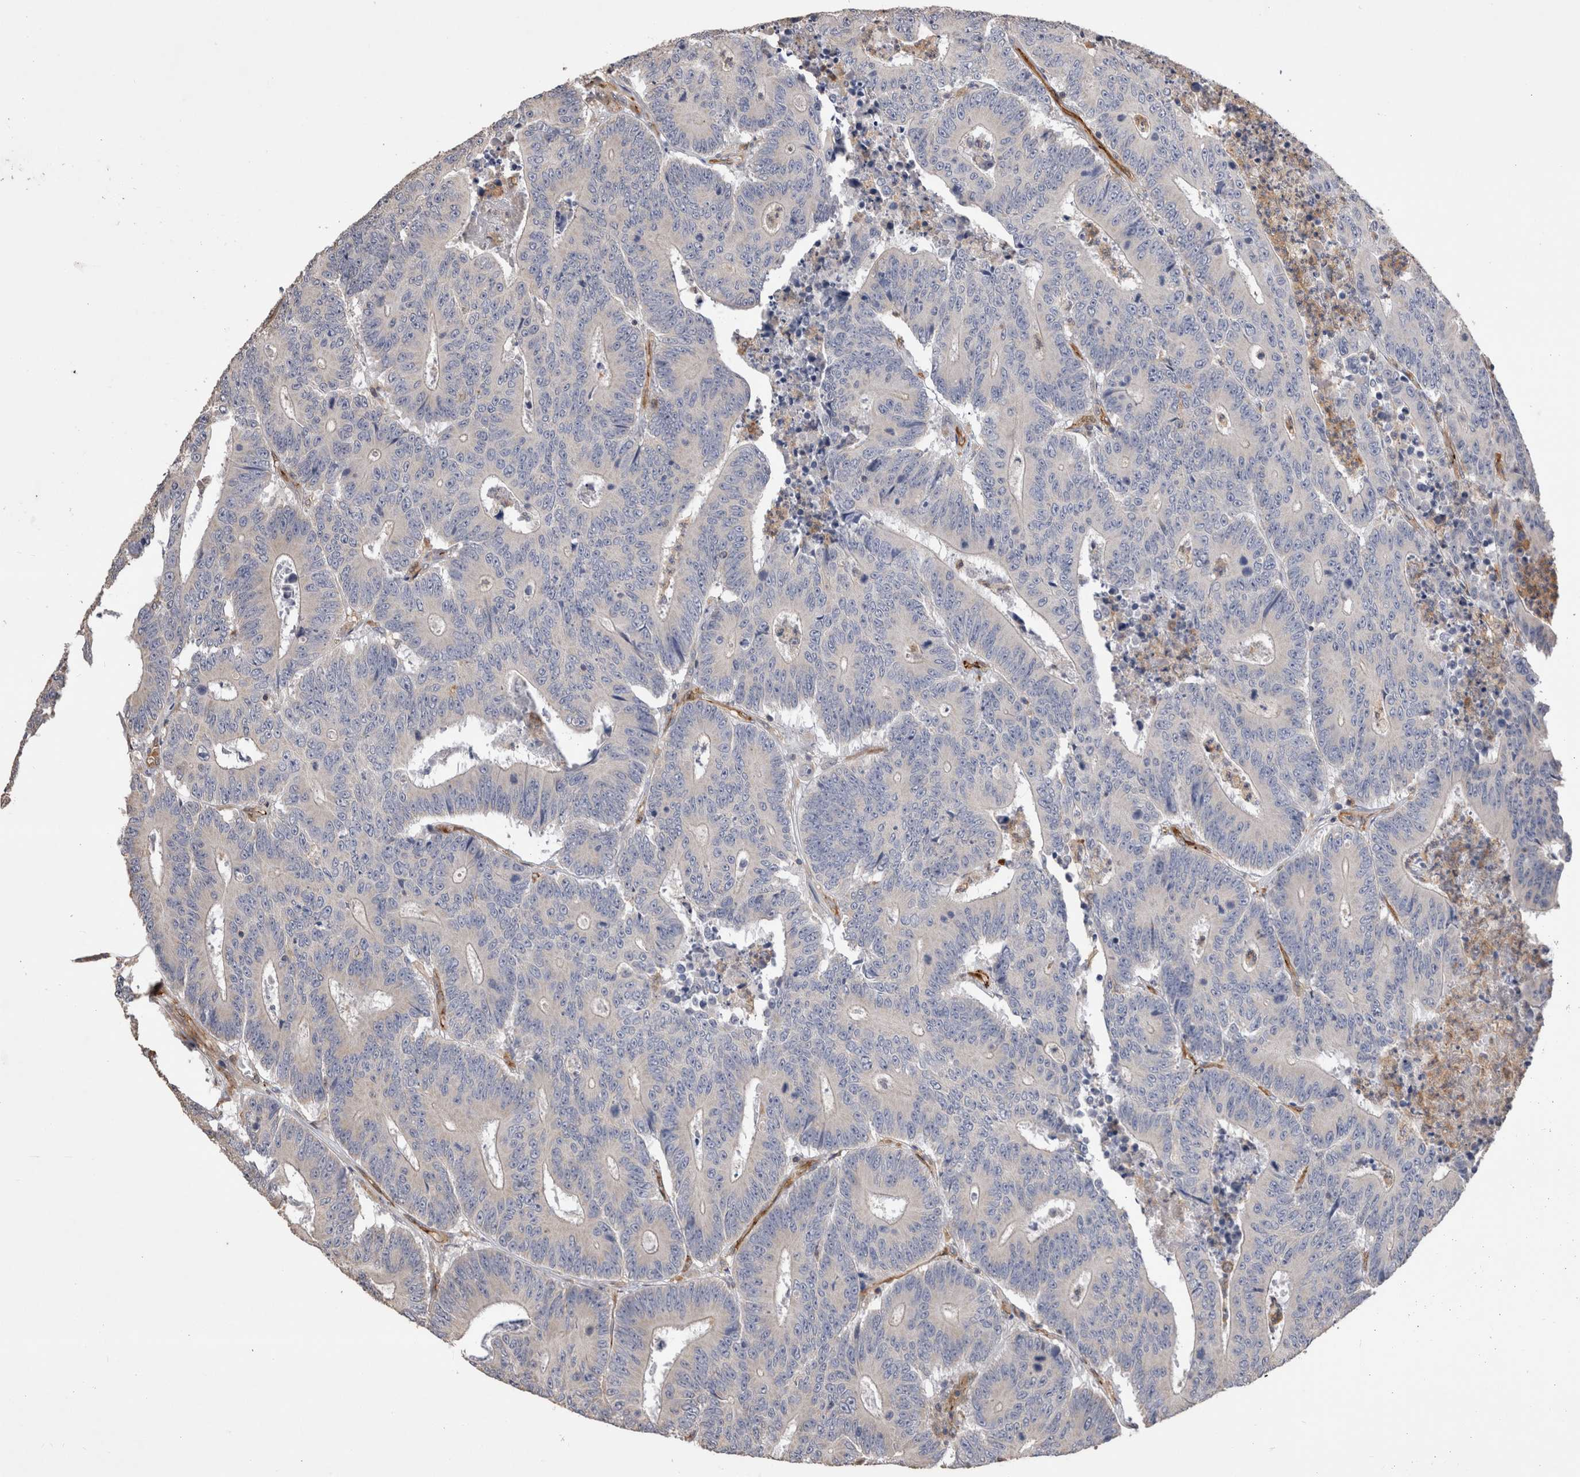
{"staining": {"intensity": "negative", "quantity": "none", "location": "none"}, "tissue": "colorectal cancer", "cell_type": "Tumor cells", "image_type": "cancer", "snomed": [{"axis": "morphology", "description": "Adenocarcinoma, NOS"}, {"axis": "topography", "description": "Colon"}], "caption": "Tumor cells show no significant positivity in colorectal cancer.", "gene": "BNIP2", "patient": {"sex": "male", "age": 83}}